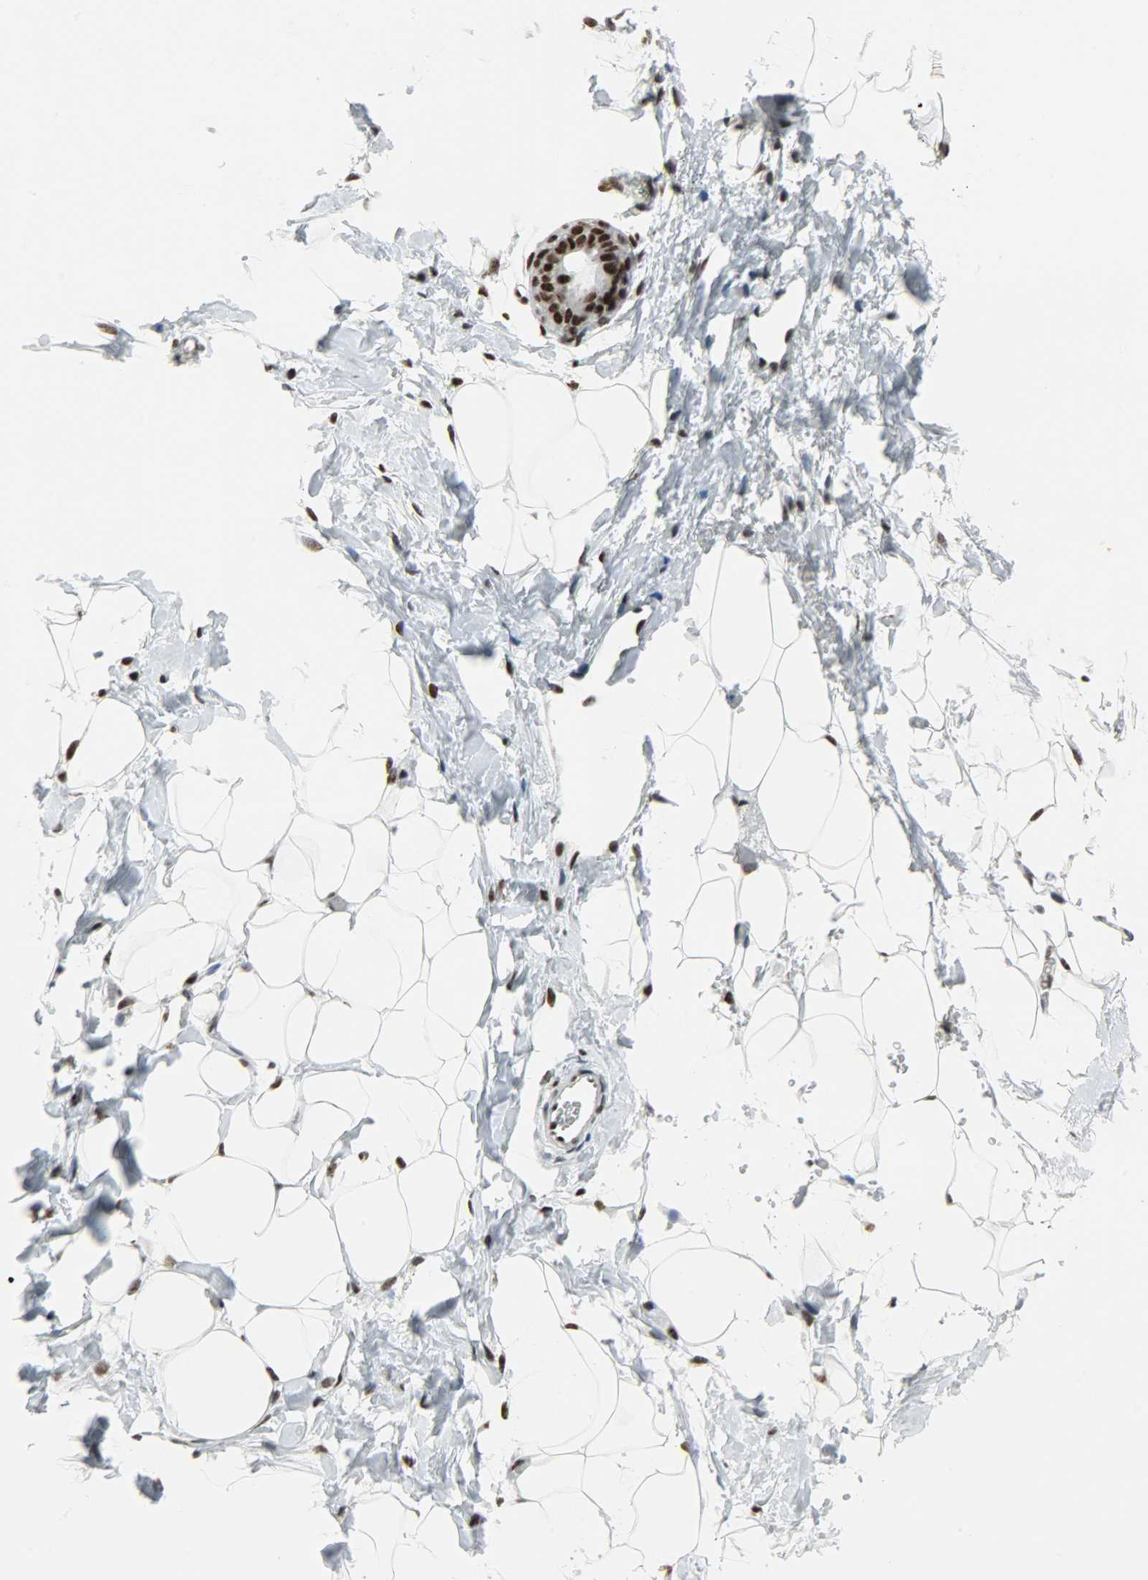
{"staining": {"intensity": "strong", "quantity": ">75%", "location": "nuclear"}, "tissue": "adipose tissue", "cell_type": "Adipocytes", "image_type": "normal", "snomed": [{"axis": "morphology", "description": "Normal tissue, NOS"}, {"axis": "topography", "description": "Breast"}, {"axis": "topography", "description": "Soft tissue"}], "caption": "This photomicrograph reveals unremarkable adipose tissue stained with IHC to label a protein in brown. The nuclear of adipocytes show strong positivity for the protein. Nuclei are counter-stained blue.", "gene": "SNRPA", "patient": {"sex": "female", "age": 25}}